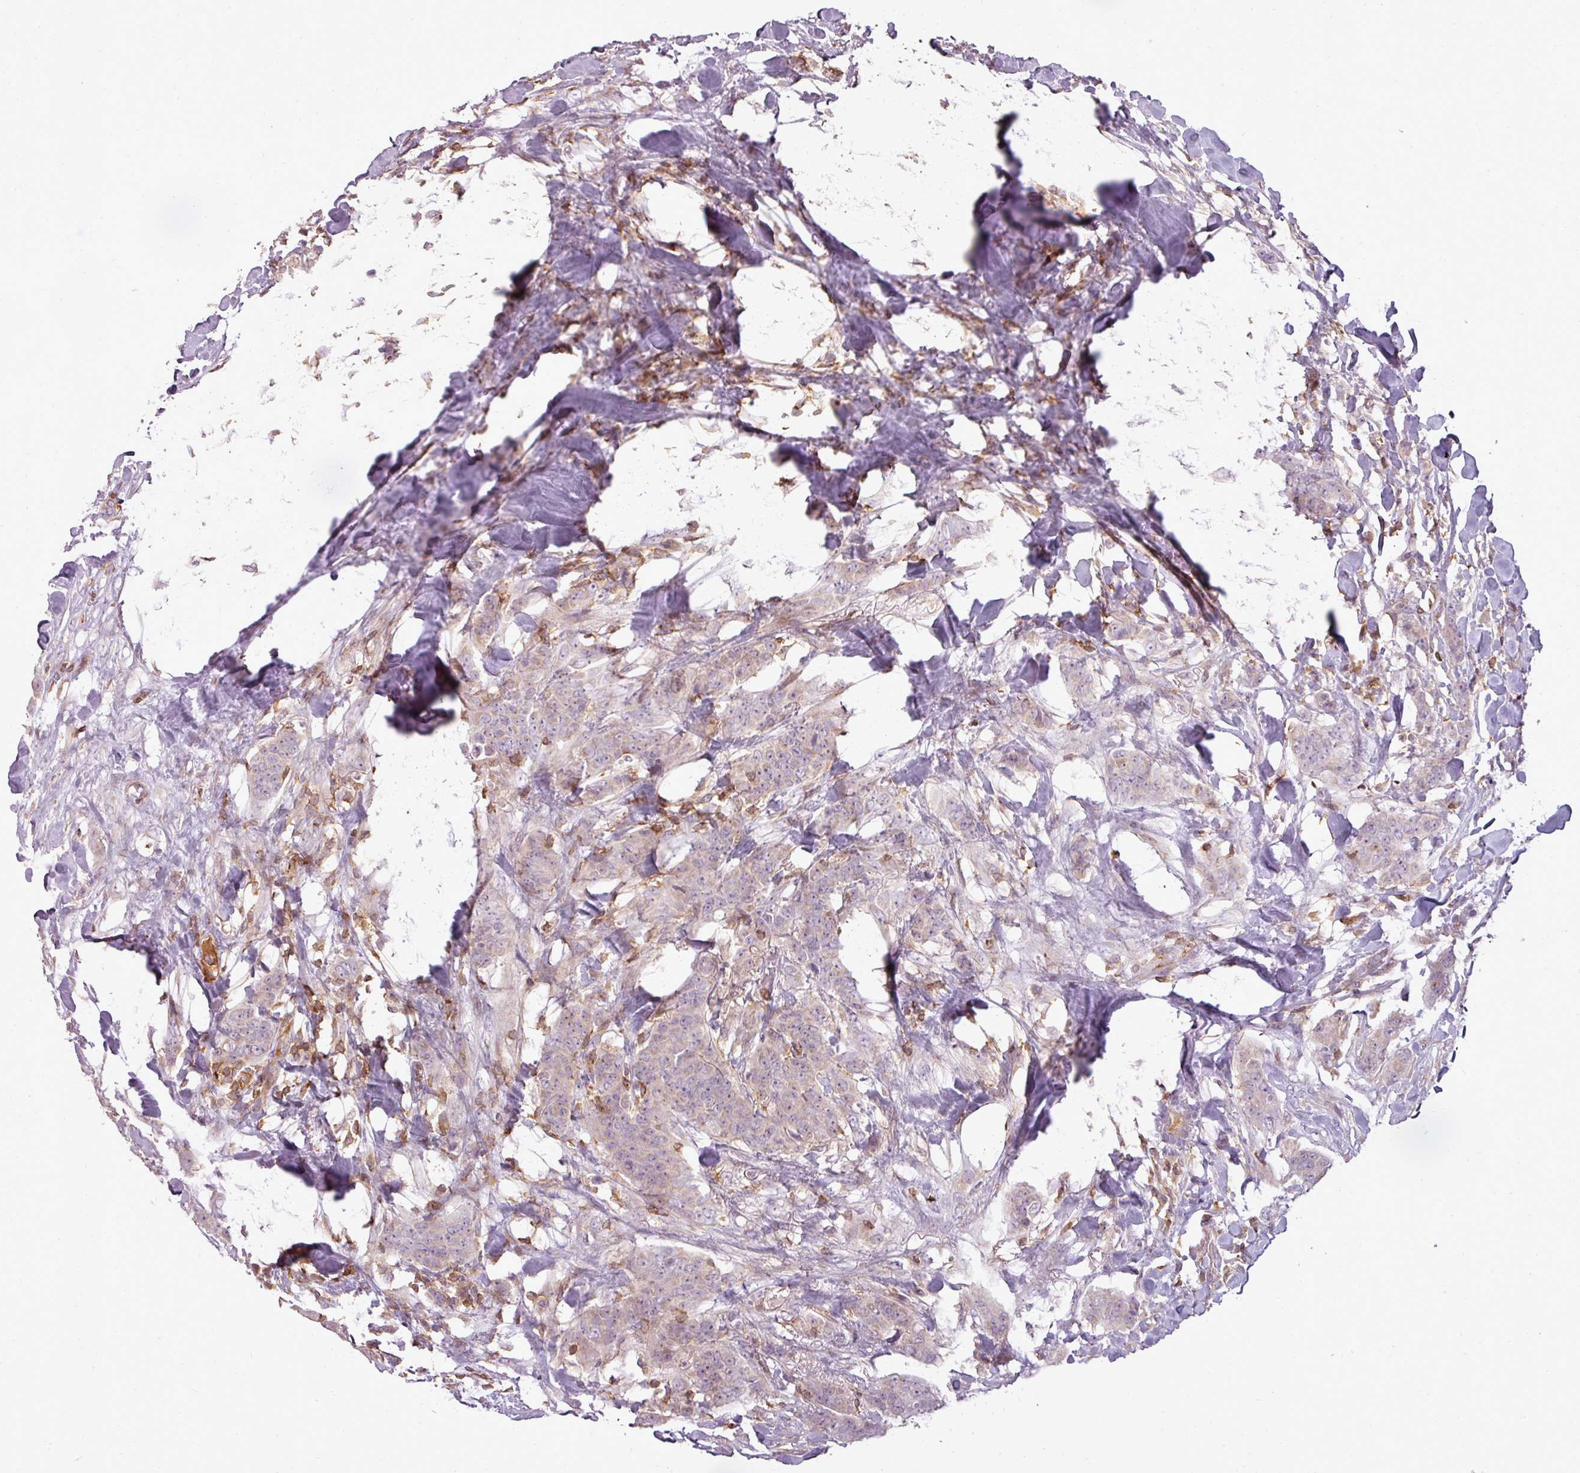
{"staining": {"intensity": "negative", "quantity": "none", "location": "none"}, "tissue": "breast cancer", "cell_type": "Tumor cells", "image_type": "cancer", "snomed": [{"axis": "morphology", "description": "Duct carcinoma"}, {"axis": "topography", "description": "Breast"}], "caption": "High power microscopy histopathology image of an IHC image of infiltrating ductal carcinoma (breast), revealing no significant positivity in tumor cells.", "gene": "STK4", "patient": {"sex": "female", "age": 40}}